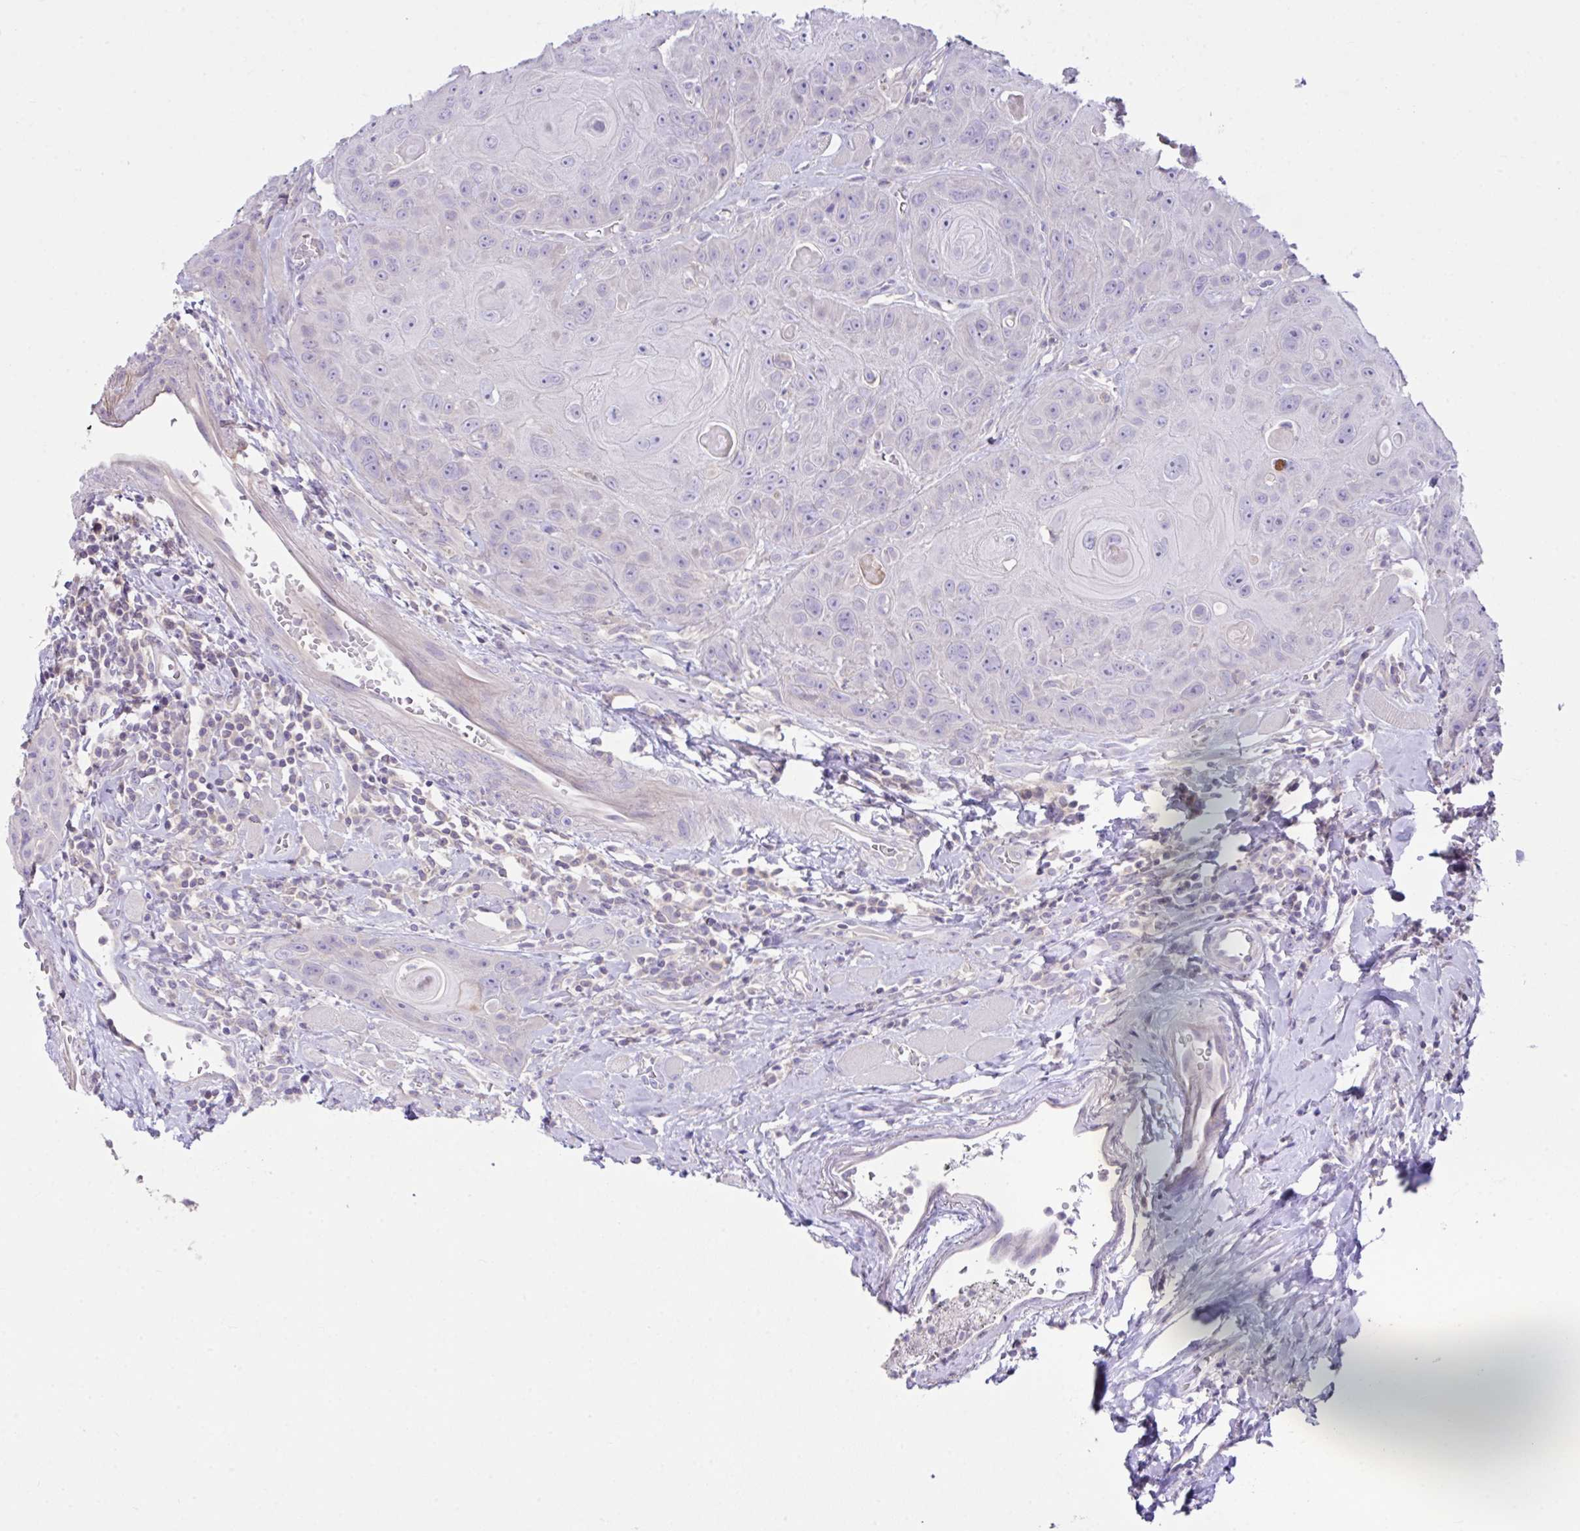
{"staining": {"intensity": "negative", "quantity": "none", "location": "none"}, "tissue": "head and neck cancer", "cell_type": "Tumor cells", "image_type": "cancer", "snomed": [{"axis": "morphology", "description": "Squamous cell carcinoma, NOS"}, {"axis": "topography", "description": "Head-Neck"}], "caption": "Immunohistochemistry micrograph of head and neck cancer (squamous cell carcinoma) stained for a protein (brown), which shows no positivity in tumor cells. (Stains: DAB IHC with hematoxylin counter stain, Microscopy: brightfield microscopy at high magnification).", "gene": "D2HGDH", "patient": {"sex": "female", "age": 59}}